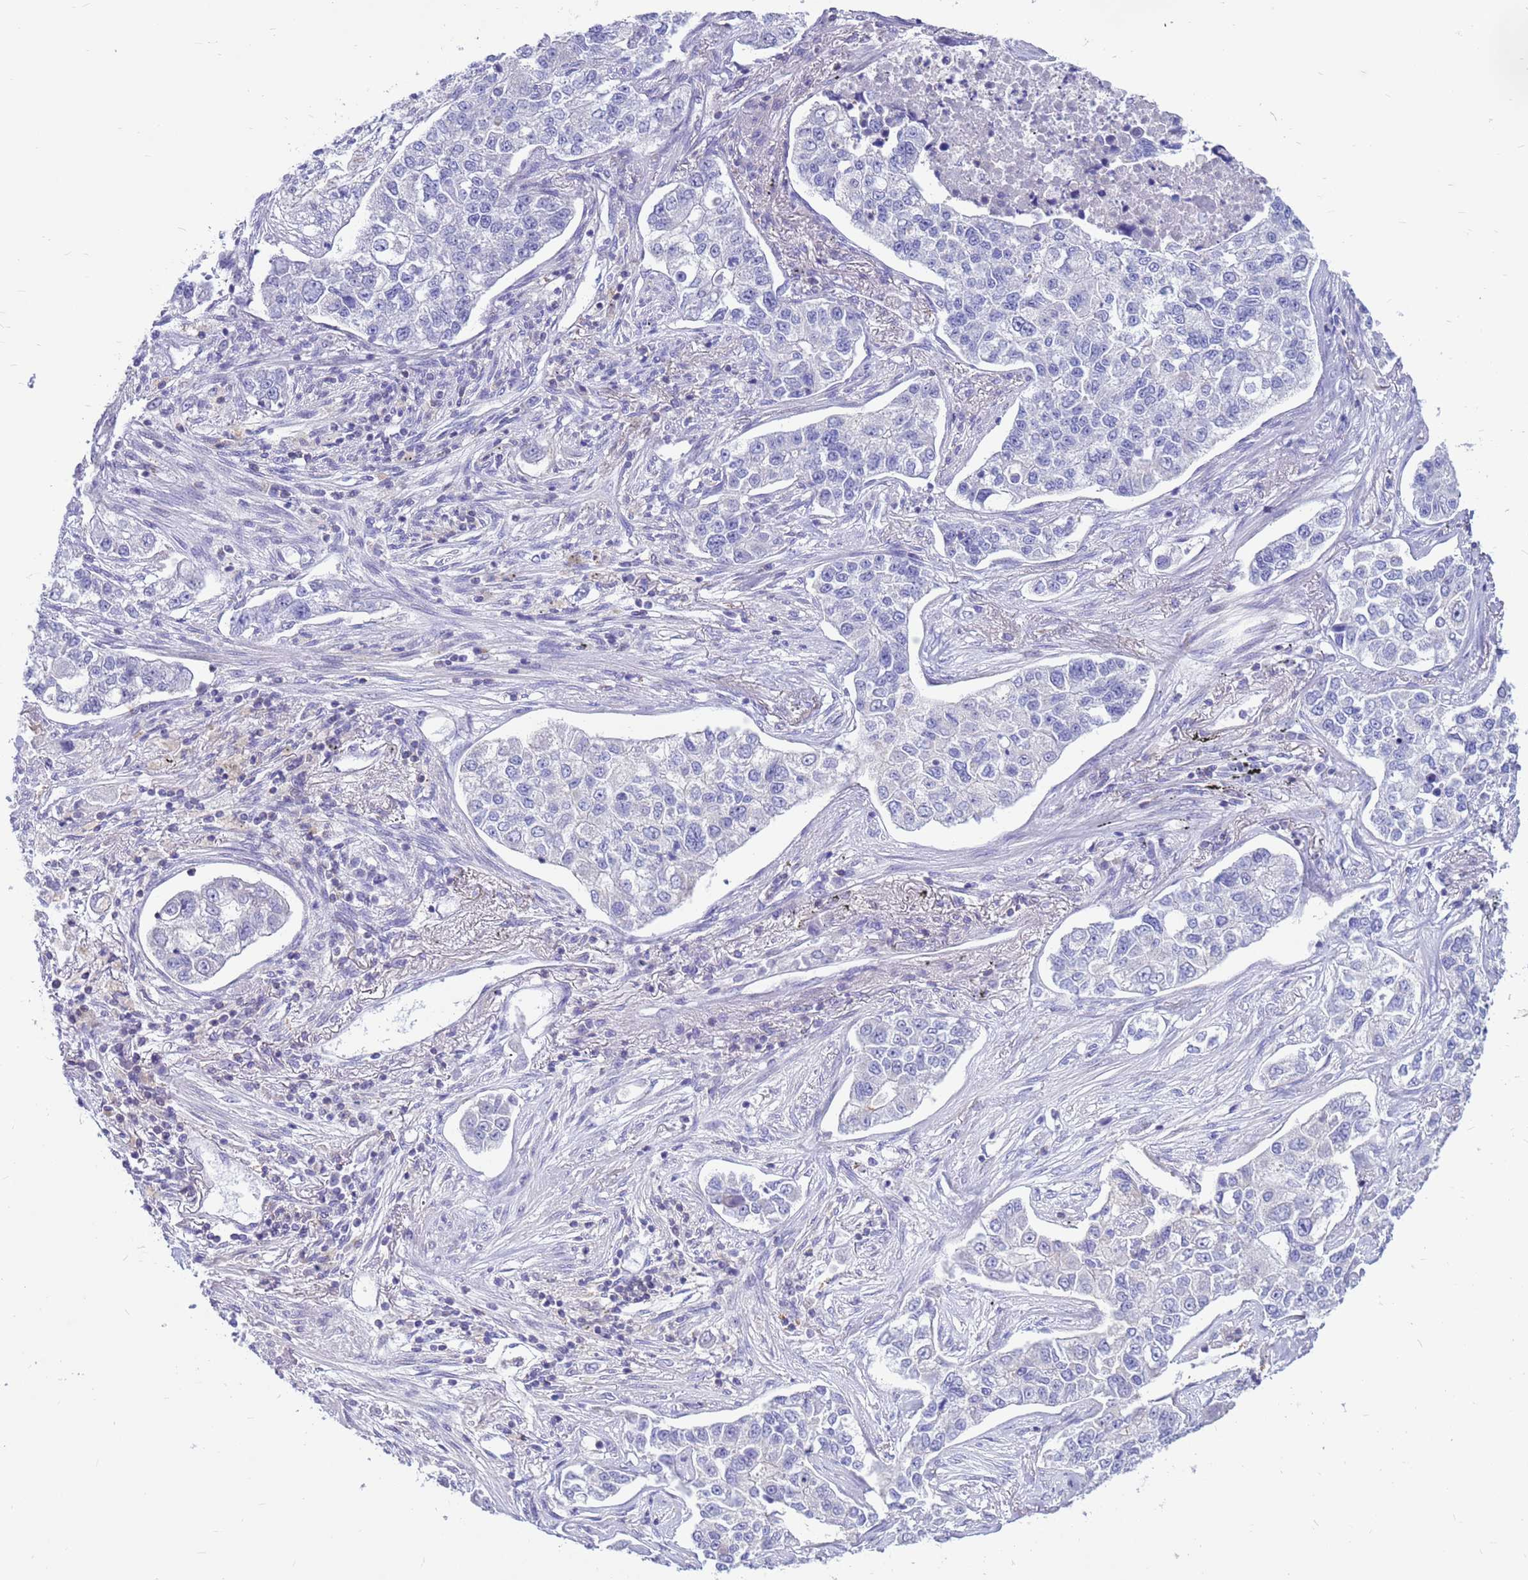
{"staining": {"intensity": "negative", "quantity": "none", "location": "none"}, "tissue": "lung cancer", "cell_type": "Tumor cells", "image_type": "cancer", "snomed": [{"axis": "morphology", "description": "Adenocarcinoma, NOS"}, {"axis": "topography", "description": "Lung"}], "caption": "Photomicrograph shows no protein expression in tumor cells of lung cancer tissue.", "gene": "PDE10A", "patient": {"sex": "male", "age": 49}}